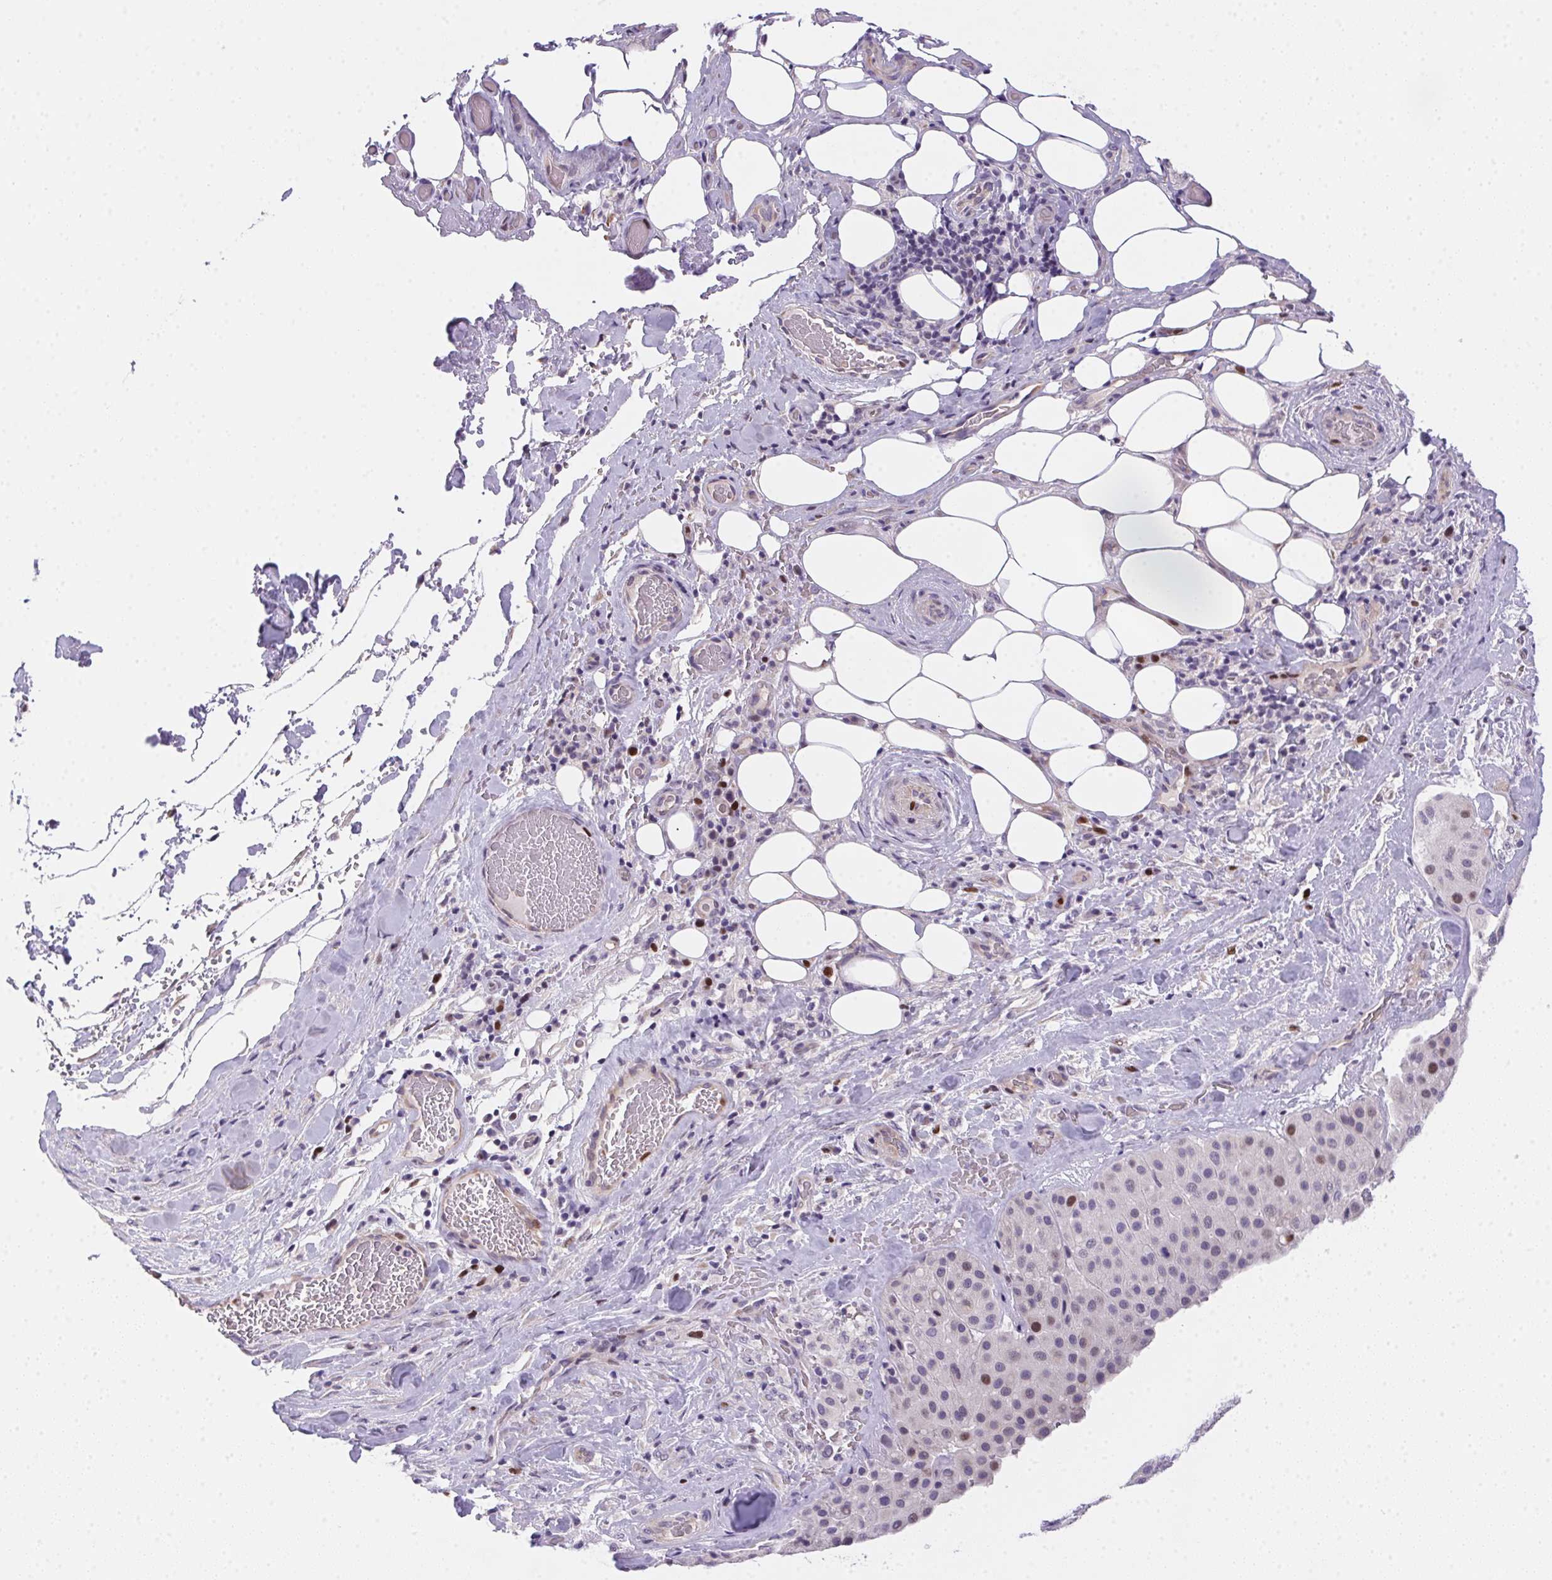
{"staining": {"intensity": "moderate", "quantity": "<25%", "location": "nuclear"}, "tissue": "melanoma", "cell_type": "Tumor cells", "image_type": "cancer", "snomed": [{"axis": "morphology", "description": "Malignant melanoma, Metastatic site"}, {"axis": "topography", "description": "Smooth muscle"}], "caption": "The photomicrograph exhibits immunohistochemical staining of malignant melanoma (metastatic site). There is moderate nuclear positivity is appreciated in about <25% of tumor cells. Nuclei are stained in blue.", "gene": "HELLS", "patient": {"sex": "male", "age": 41}}